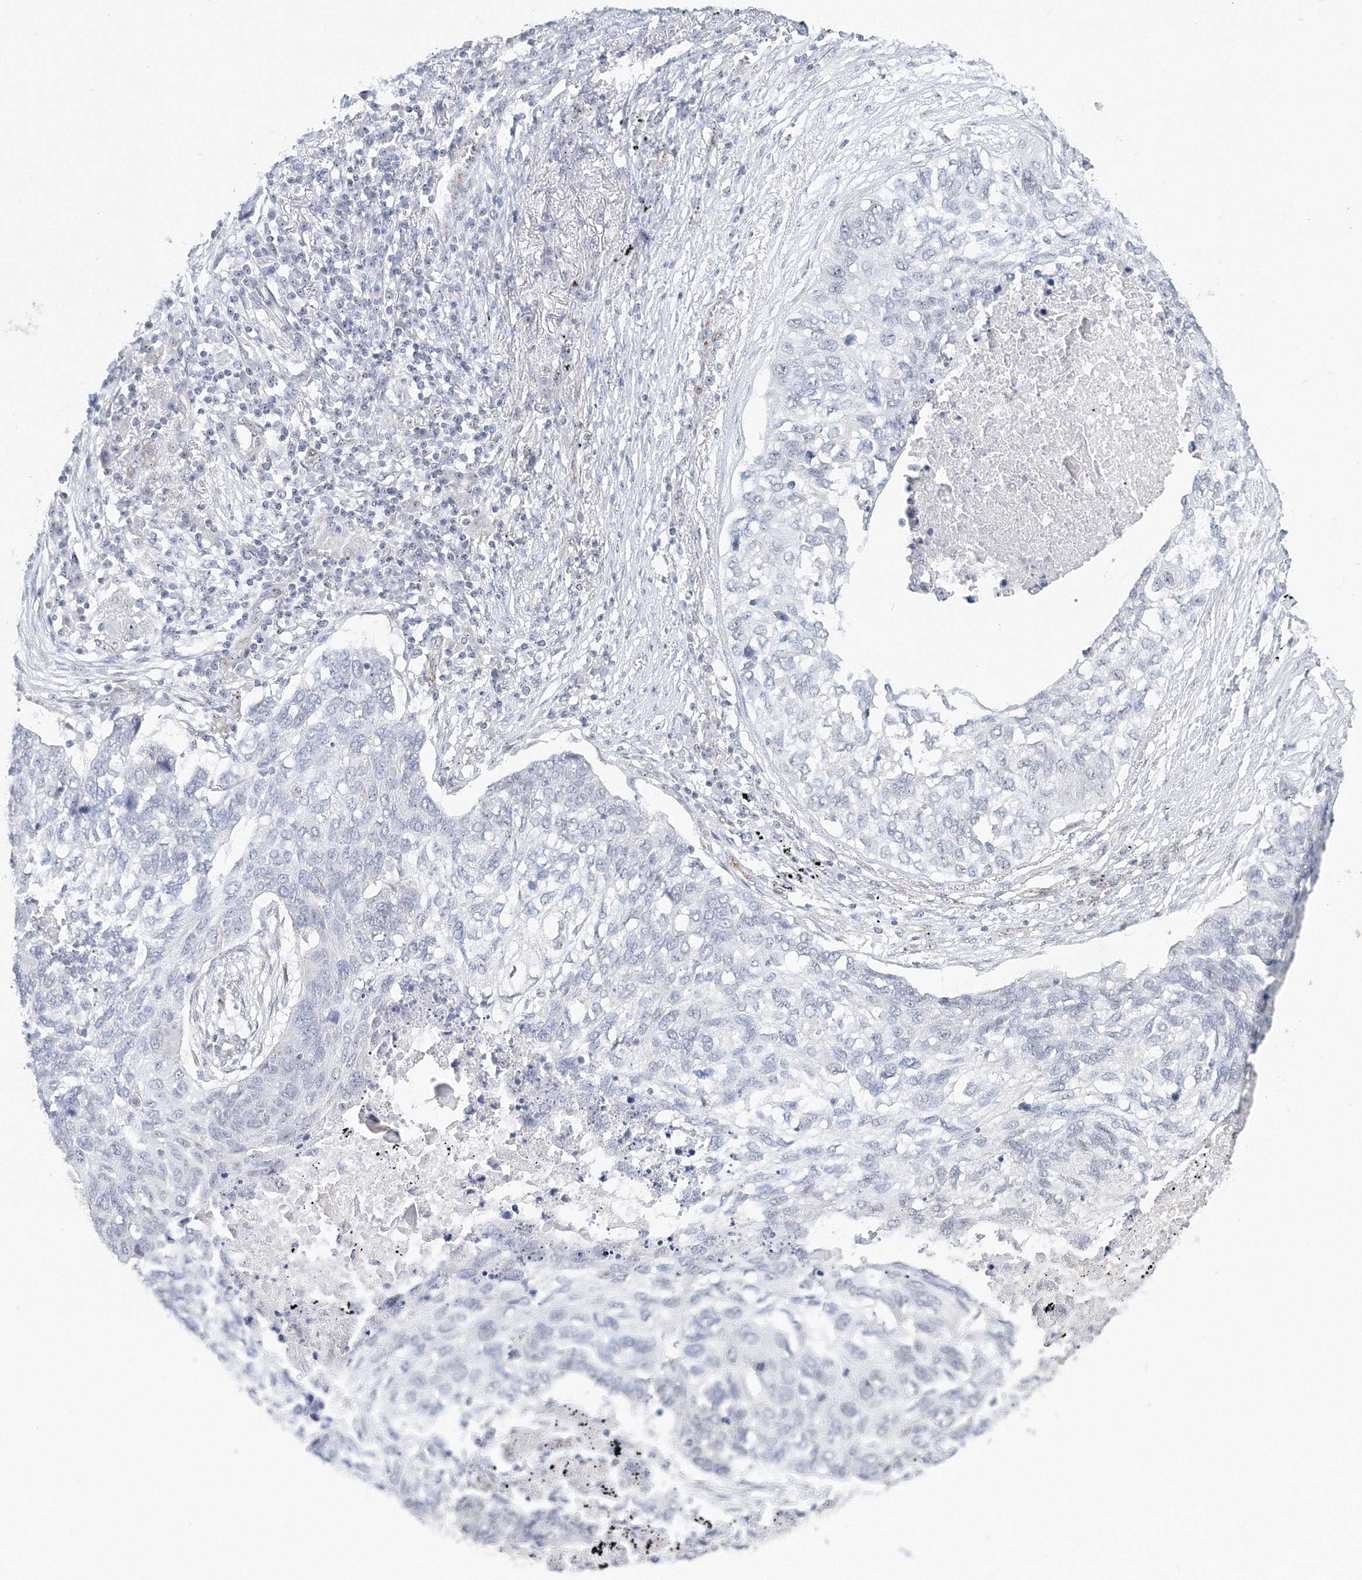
{"staining": {"intensity": "negative", "quantity": "none", "location": "none"}, "tissue": "lung cancer", "cell_type": "Tumor cells", "image_type": "cancer", "snomed": [{"axis": "morphology", "description": "Squamous cell carcinoma, NOS"}, {"axis": "topography", "description": "Lung"}], "caption": "Immunohistochemical staining of lung squamous cell carcinoma shows no significant positivity in tumor cells.", "gene": "SIRT7", "patient": {"sex": "female", "age": 63}}